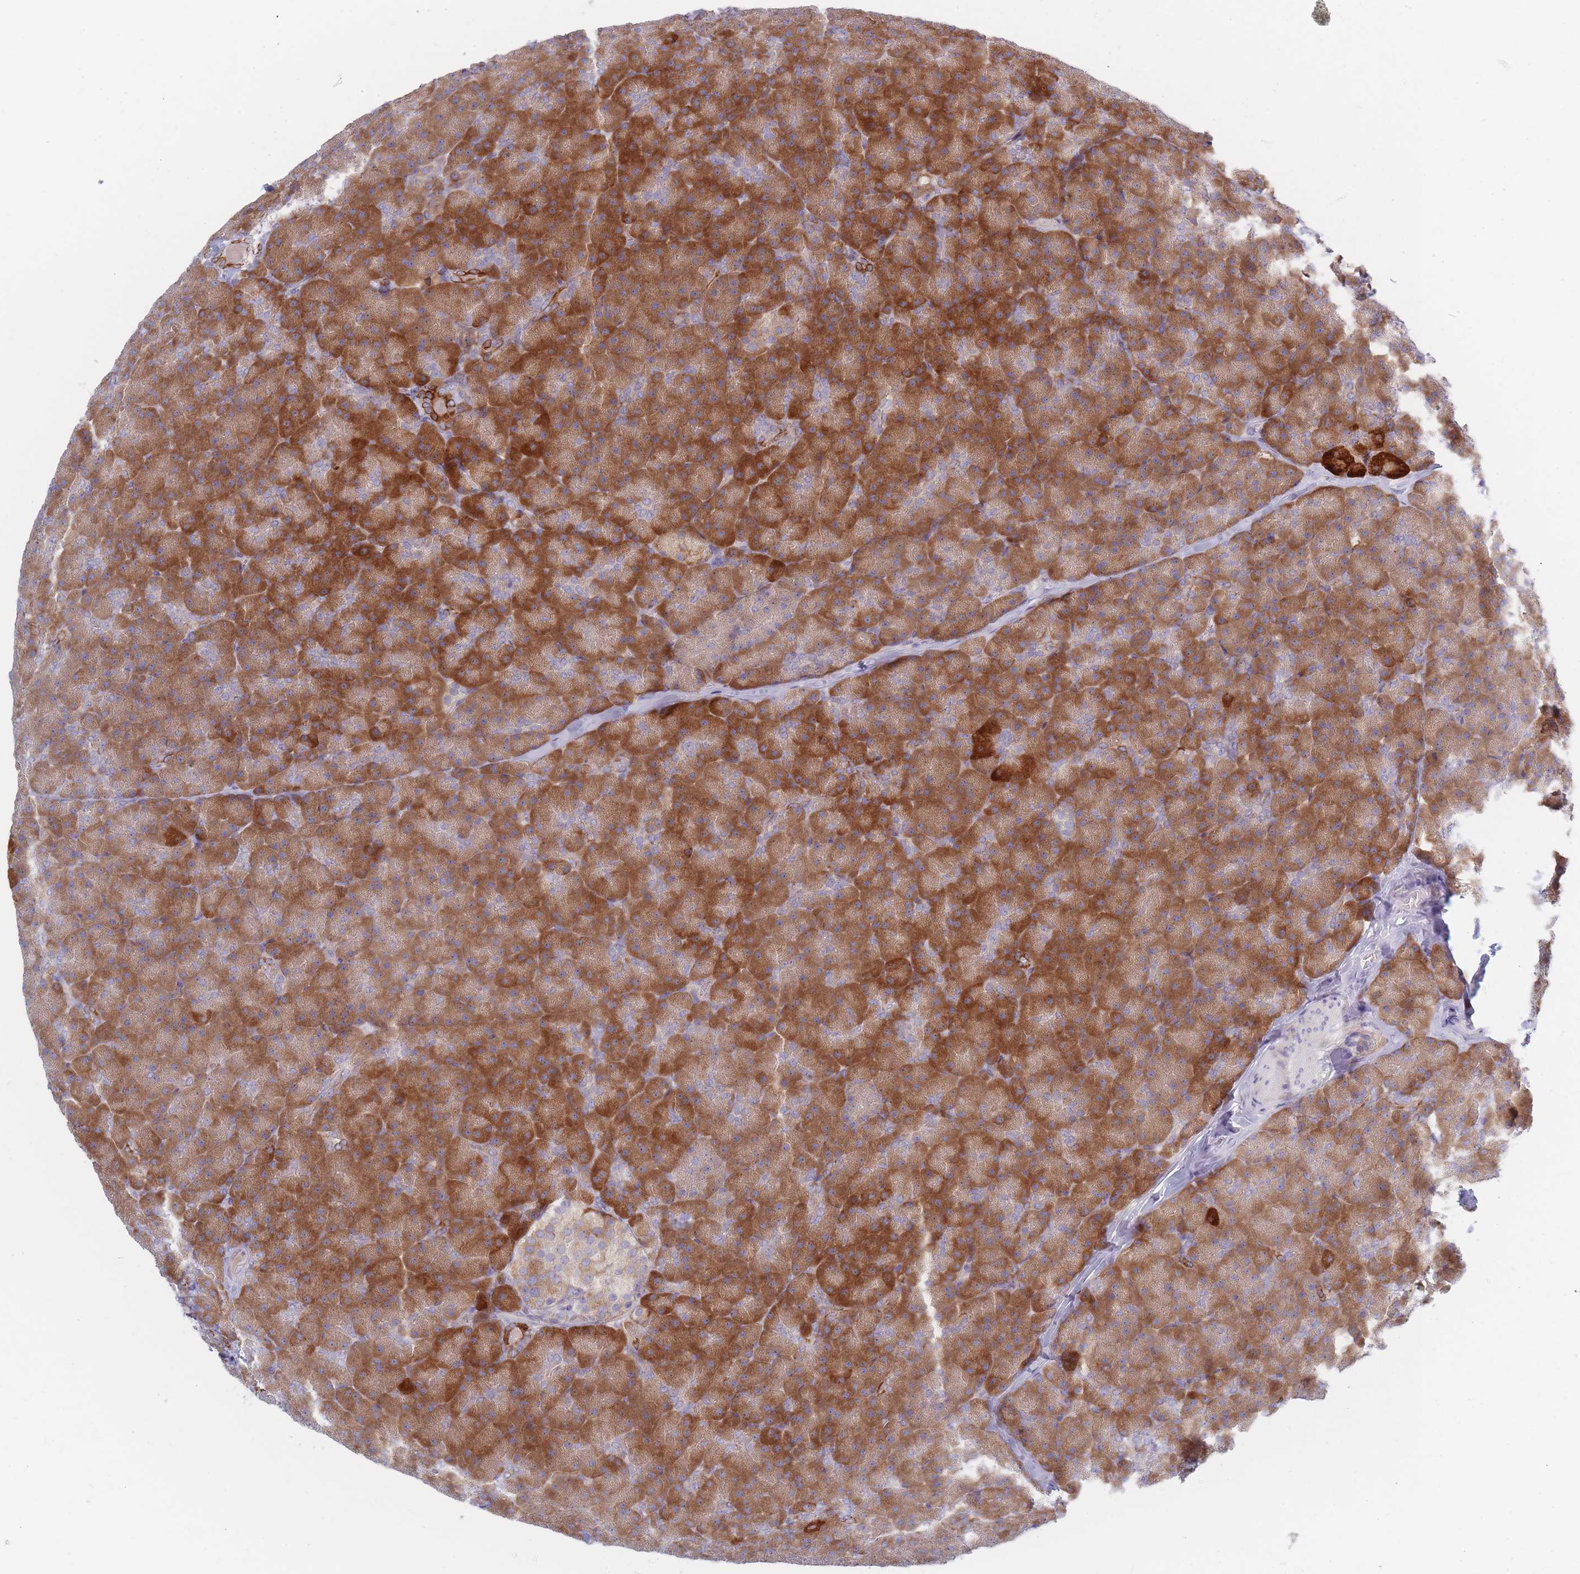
{"staining": {"intensity": "strong", "quantity": ">75%", "location": "cytoplasmic/membranous"}, "tissue": "pancreas", "cell_type": "Exocrine glandular cells", "image_type": "normal", "snomed": [{"axis": "morphology", "description": "Normal tissue, NOS"}, {"axis": "topography", "description": "Pancreas"}], "caption": "This histopathology image demonstrates benign pancreas stained with immunohistochemistry to label a protein in brown. The cytoplasmic/membranous of exocrine glandular cells show strong positivity for the protein. Nuclei are counter-stained blue.", "gene": "SPATS1", "patient": {"sex": "male", "age": 36}}